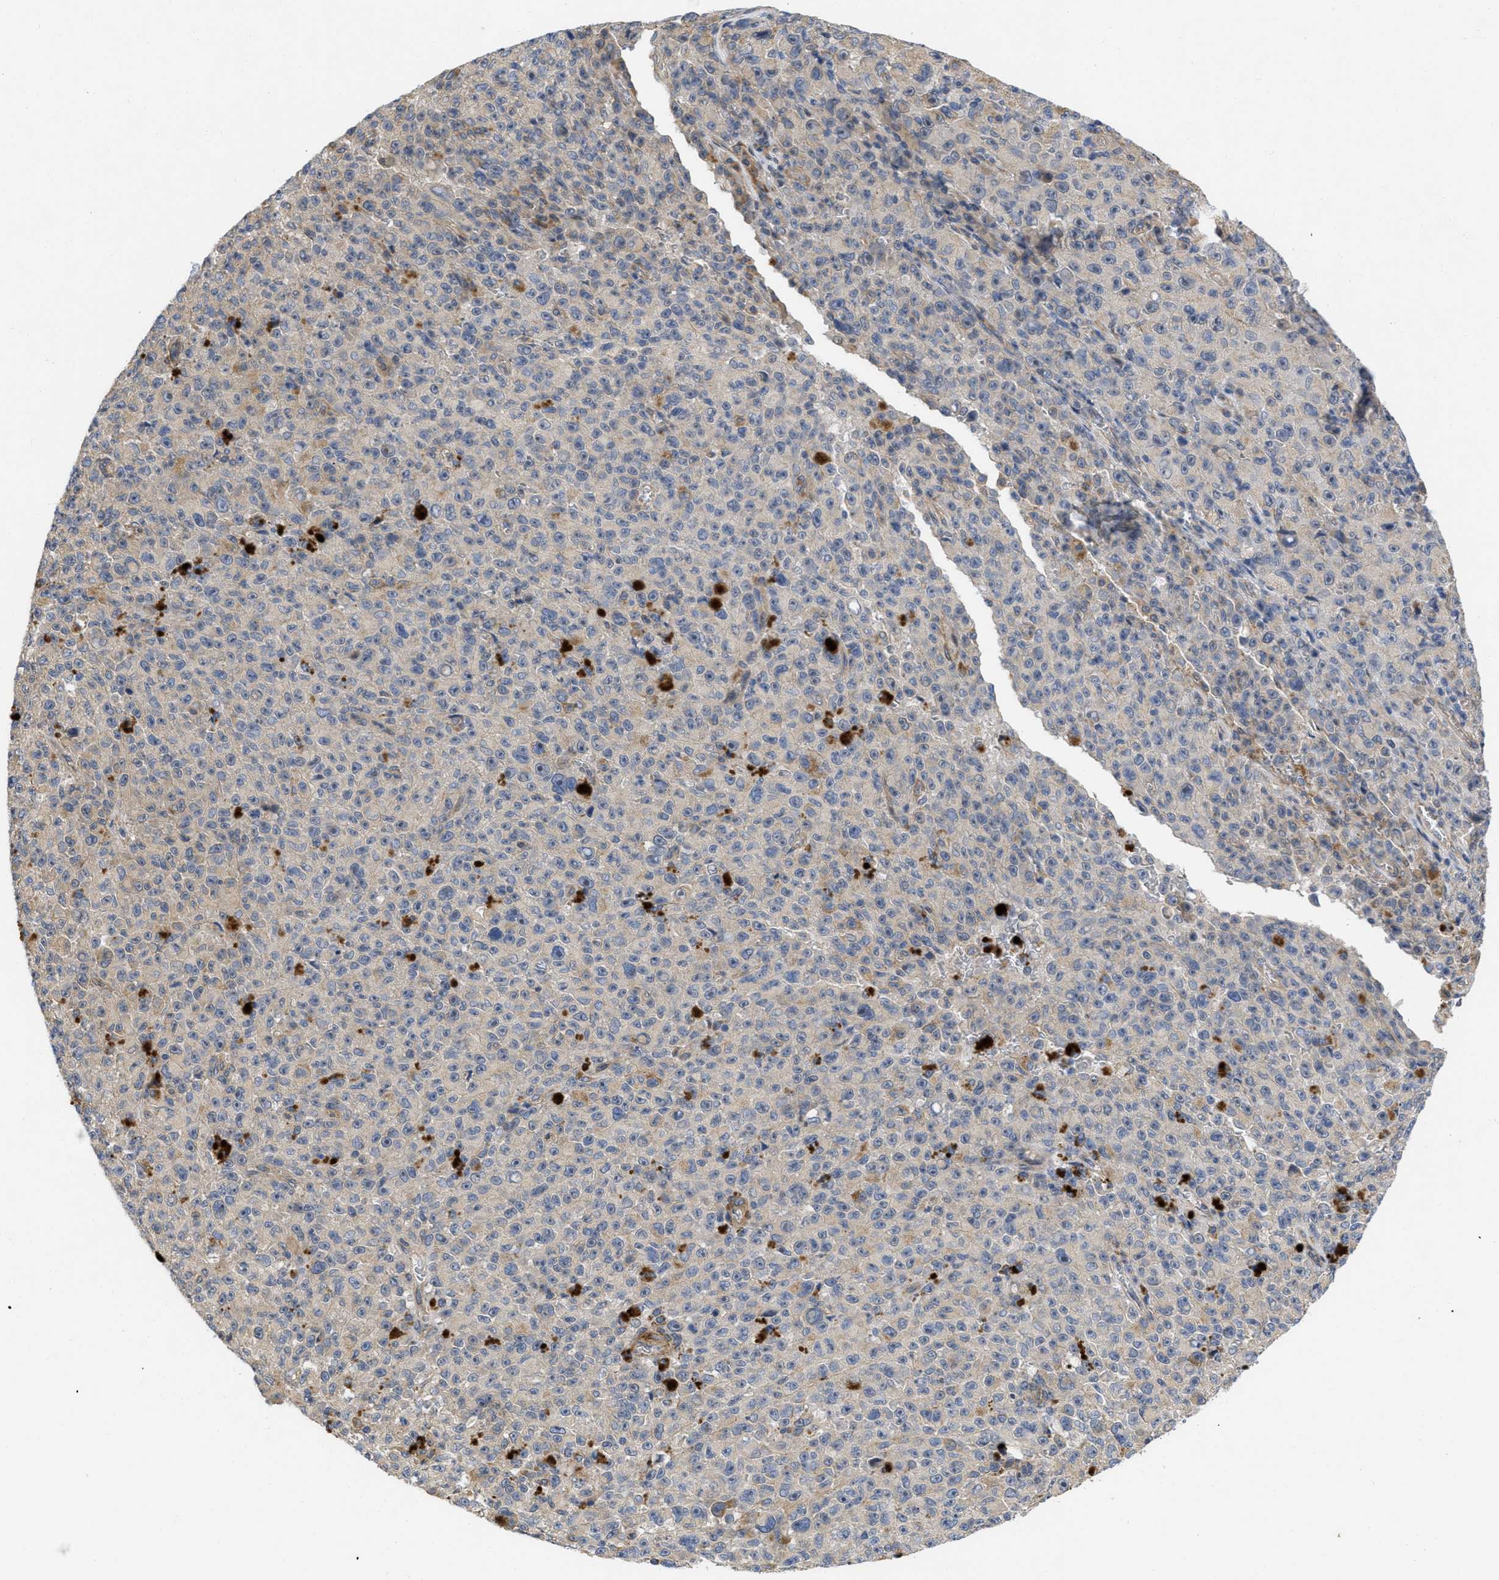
{"staining": {"intensity": "negative", "quantity": "none", "location": "none"}, "tissue": "melanoma", "cell_type": "Tumor cells", "image_type": "cancer", "snomed": [{"axis": "morphology", "description": "Malignant melanoma, NOS"}, {"axis": "topography", "description": "Skin"}], "caption": "The immunohistochemistry (IHC) histopathology image has no significant expression in tumor cells of melanoma tissue. (DAB immunohistochemistry (IHC) visualized using brightfield microscopy, high magnification).", "gene": "ARHGEF26", "patient": {"sex": "female", "age": 82}}